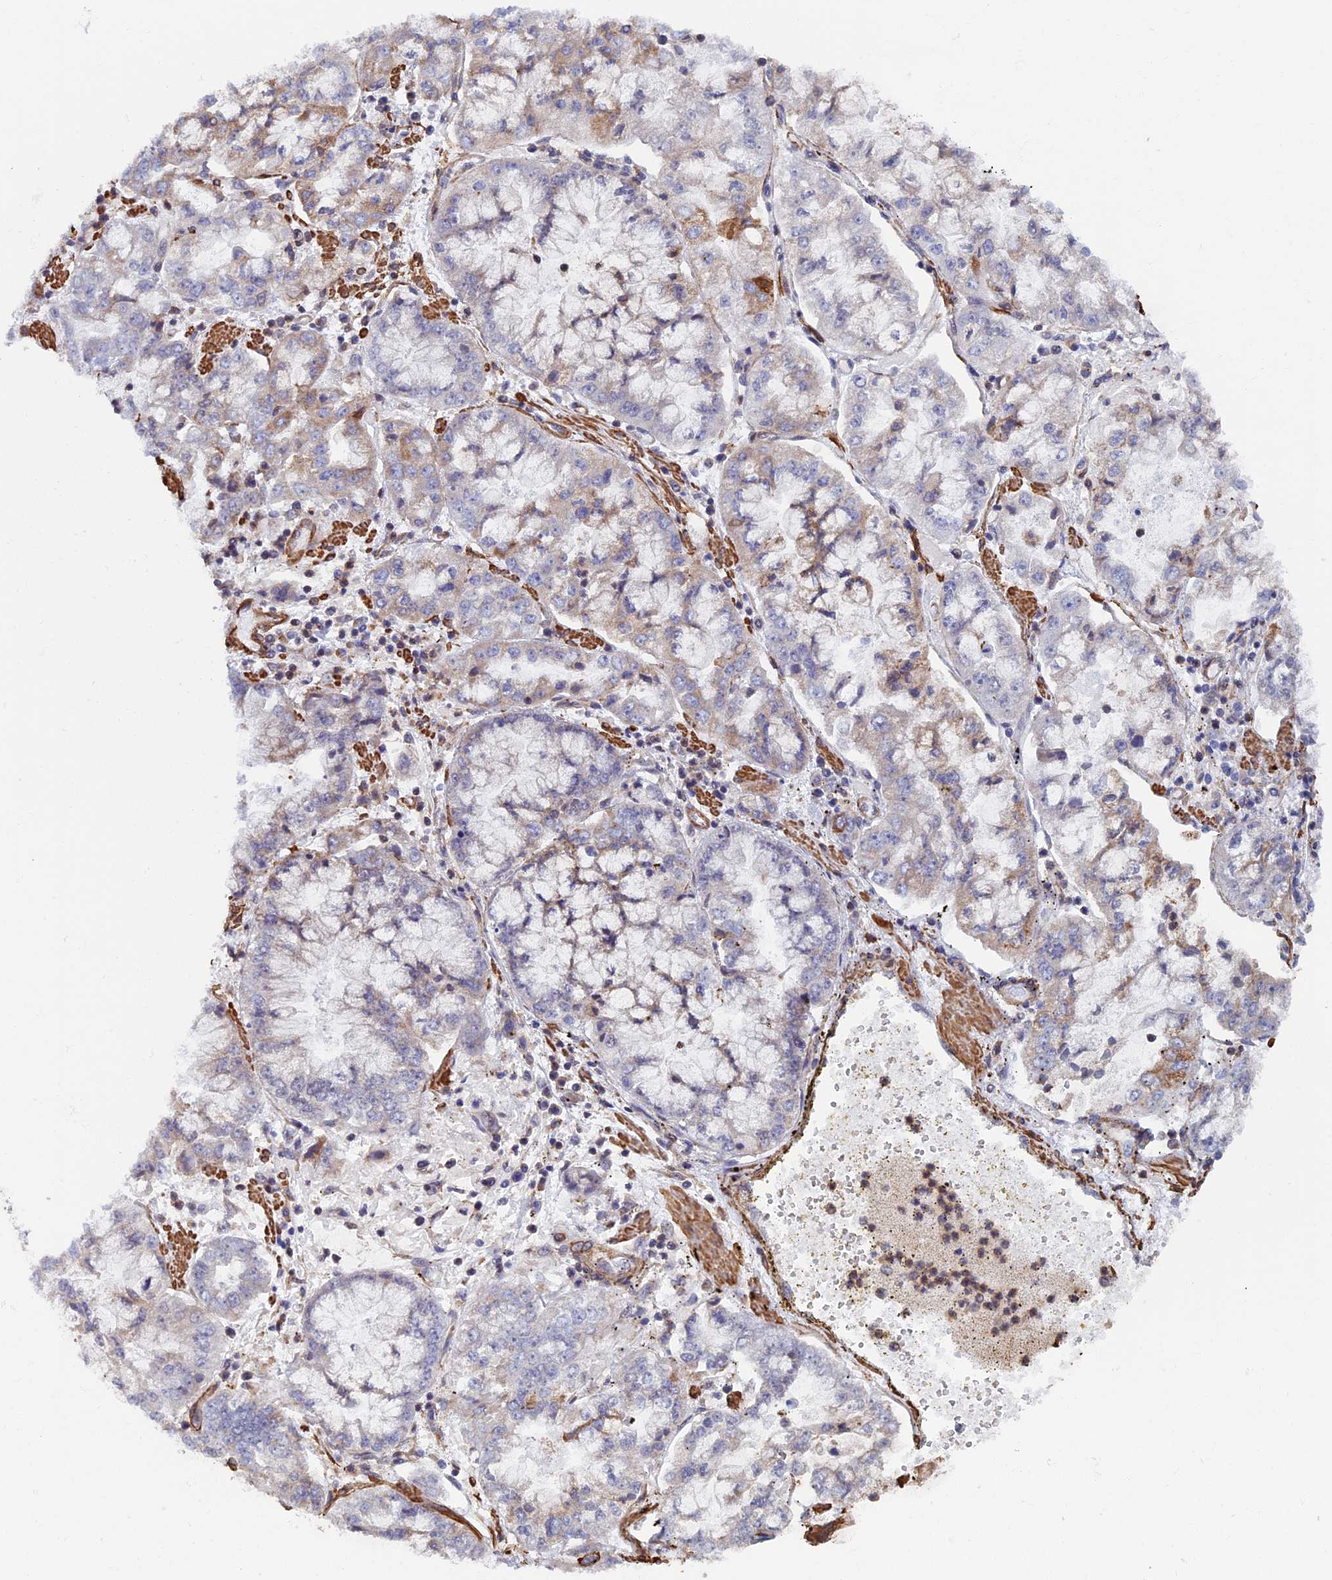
{"staining": {"intensity": "negative", "quantity": "none", "location": "none"}, "tissue": "stomach cancer", "cell_type": "Tumor cells", "image_type": "cancer", "snomed": [{"axis": "morphology", "description": "Adenocarcinoma, NOS"}, {"axis": "topography", "description": "Stomach"}], "caption": "Tumor cells are negative for brown protein staining in stomach cancer. The staining is performed using DAB brown chromogen with nuclei counter-stained in using hematoxylin.", "gene": "CTDP1", "patient": {"sex": "male", "age": 76}}